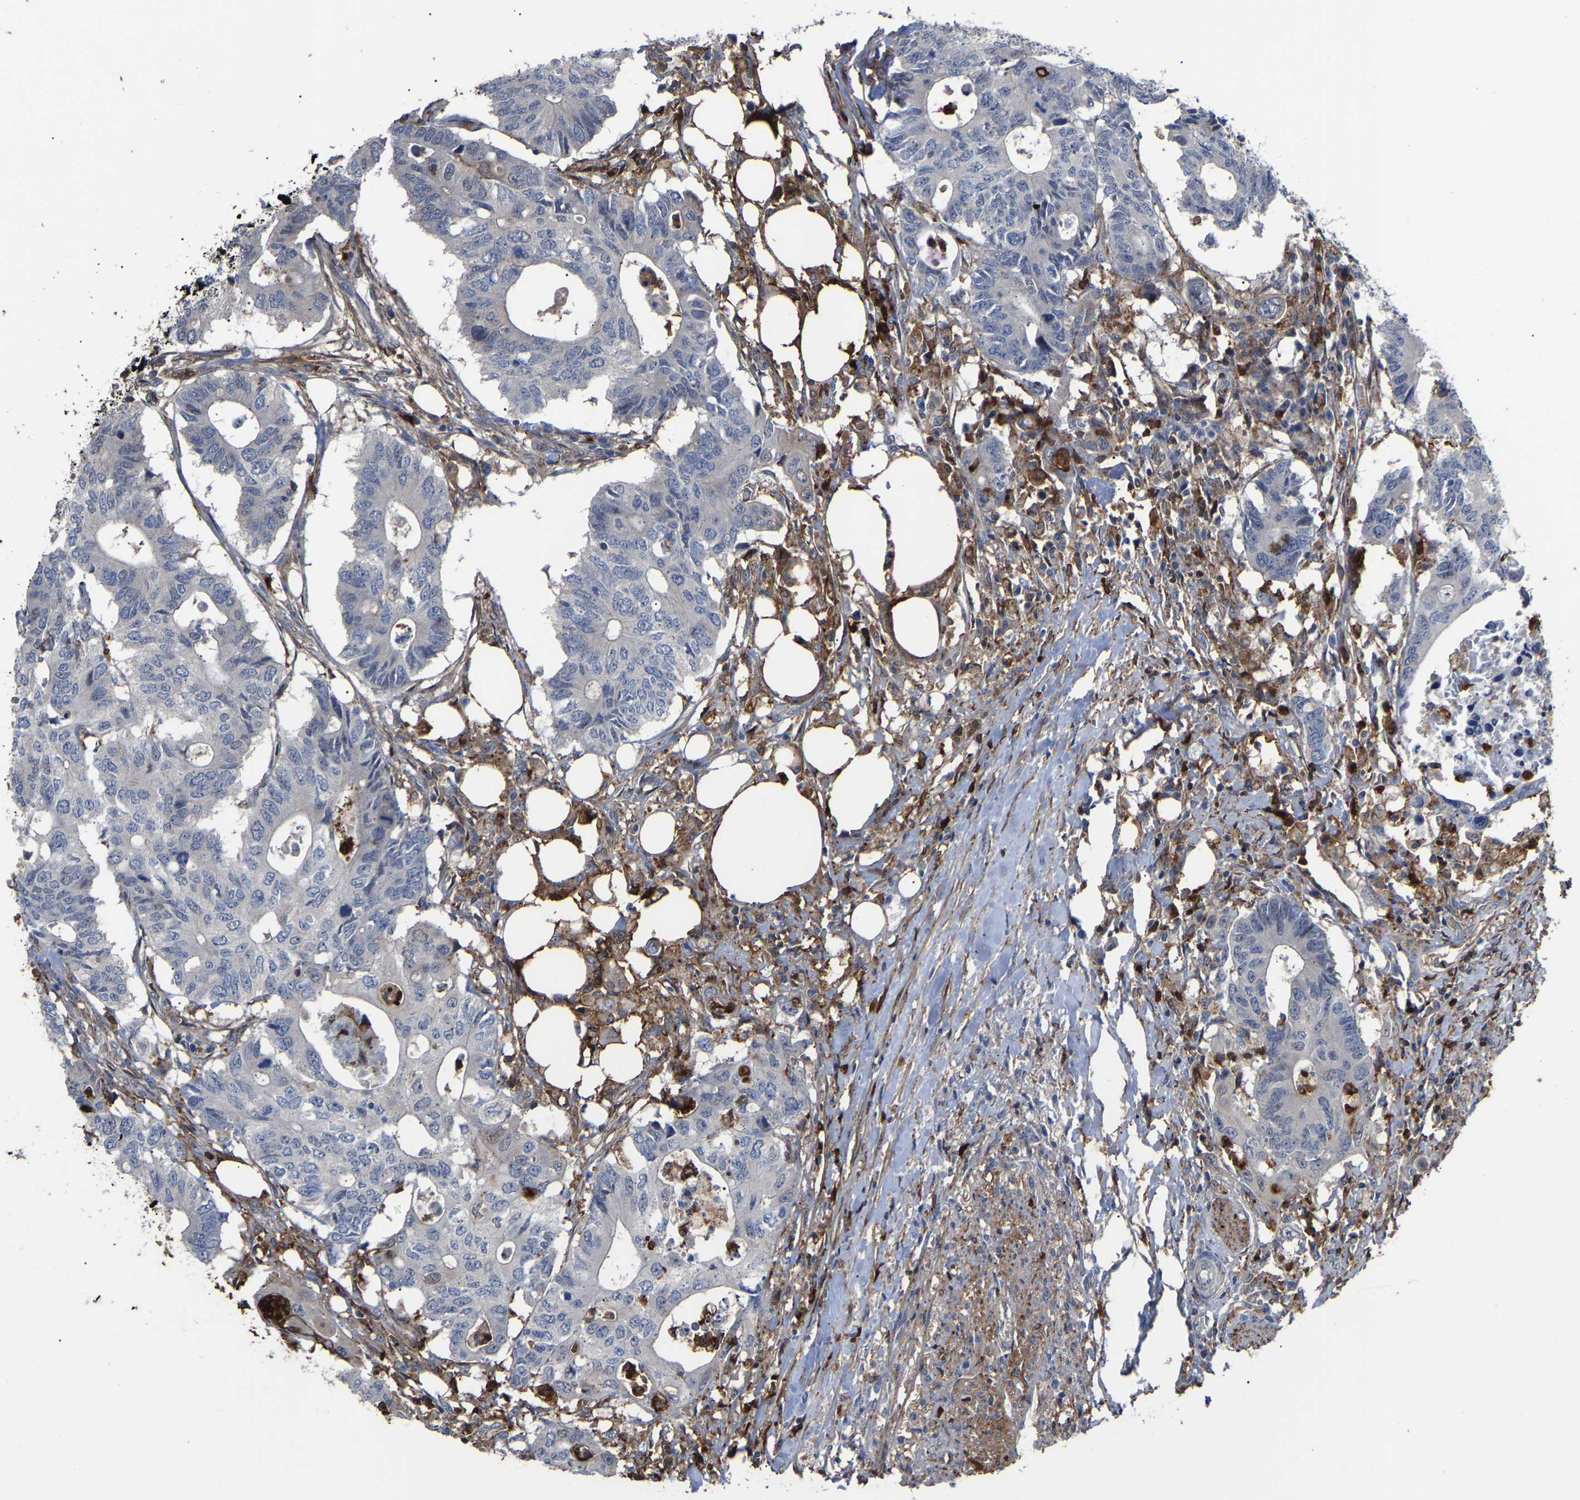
{"staining": {"intensity": "negative", "quantity": "none", "location": "none"}, "tissue": "colorectal cancer", "cell_type": "Tumor cells", "image_type": "cancer", "snomed": [{"axis": "morphology", "description": "Adenocarcinoma, NOS"}, {"axis": "topography", "description": "Colon"}], "caption": "High magnification brightfield microscopy of adenocarcinoma (colorectal) stained with DAB (3,3'-diaminobenzidine) (brown) and counterstained with hematoxylin (blue): tumor cells show no significant staining.", "gene": "CIT", "patient": {"sex": "male", "age": 71}}